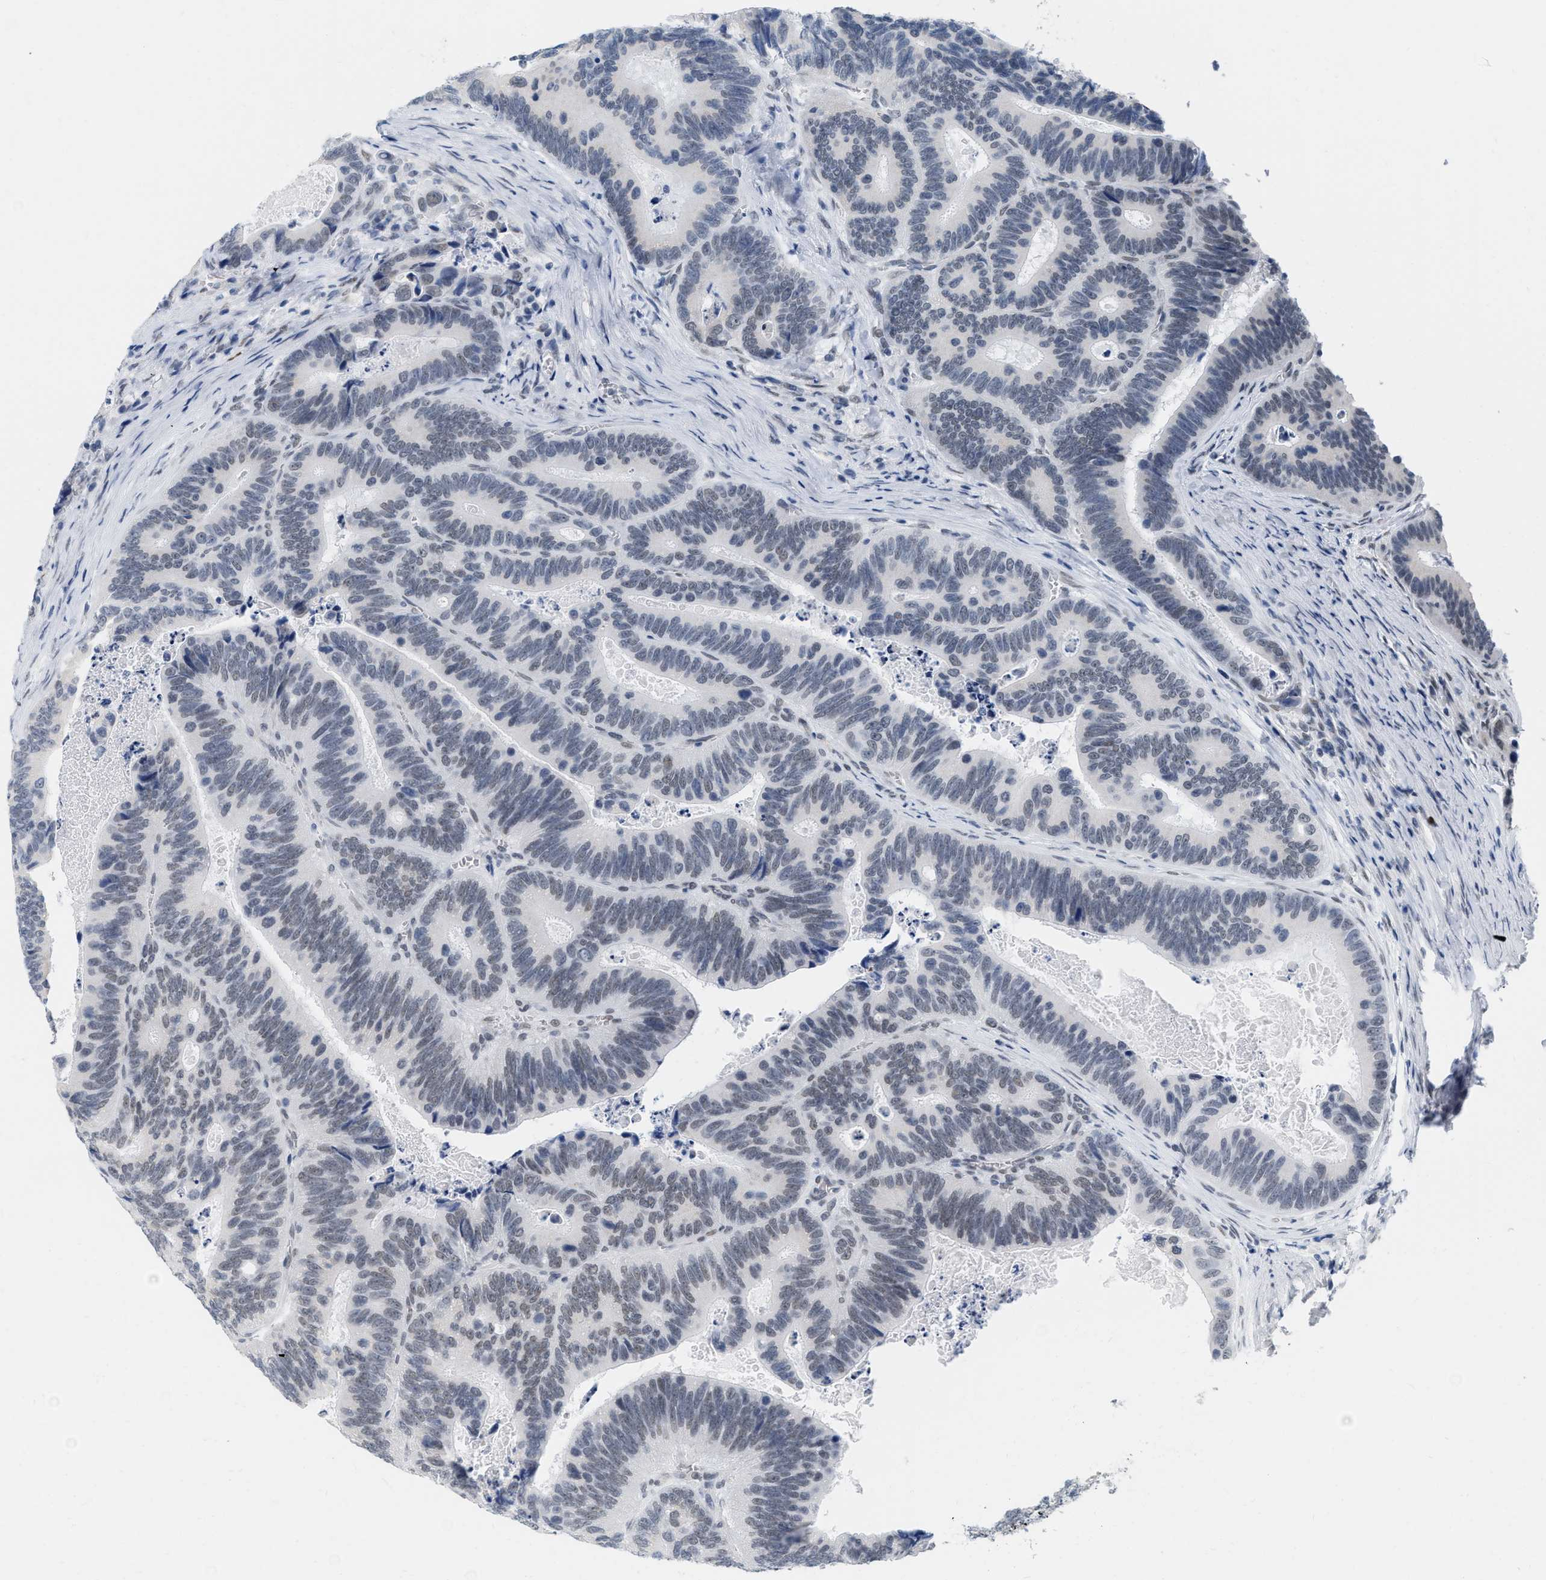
{"staining": {"intensity": "weak", "quantity": "<25%", "location": "nuclear"}, "tissue": "colorectal cancer", "cell_type": "Tumor cells", "image_type": "cancer", "snomed": [{"axis": "morphology", "description": "Inflammation, NOS"}, {"axis": "morphology", "description": "Adenocarcinoma, NOS"}, {"axis": "topography", "description": "Colon"}], "caption": "The histopathology image demonstrates no staining of tumor cells in adenocarcinoma (colorectal). (Brightfield microscopy of DAB immunohistochemistry (IHC) at high magnification).", "gene": "XIRP1", "patient": {"sex": "male", "age": 72}}